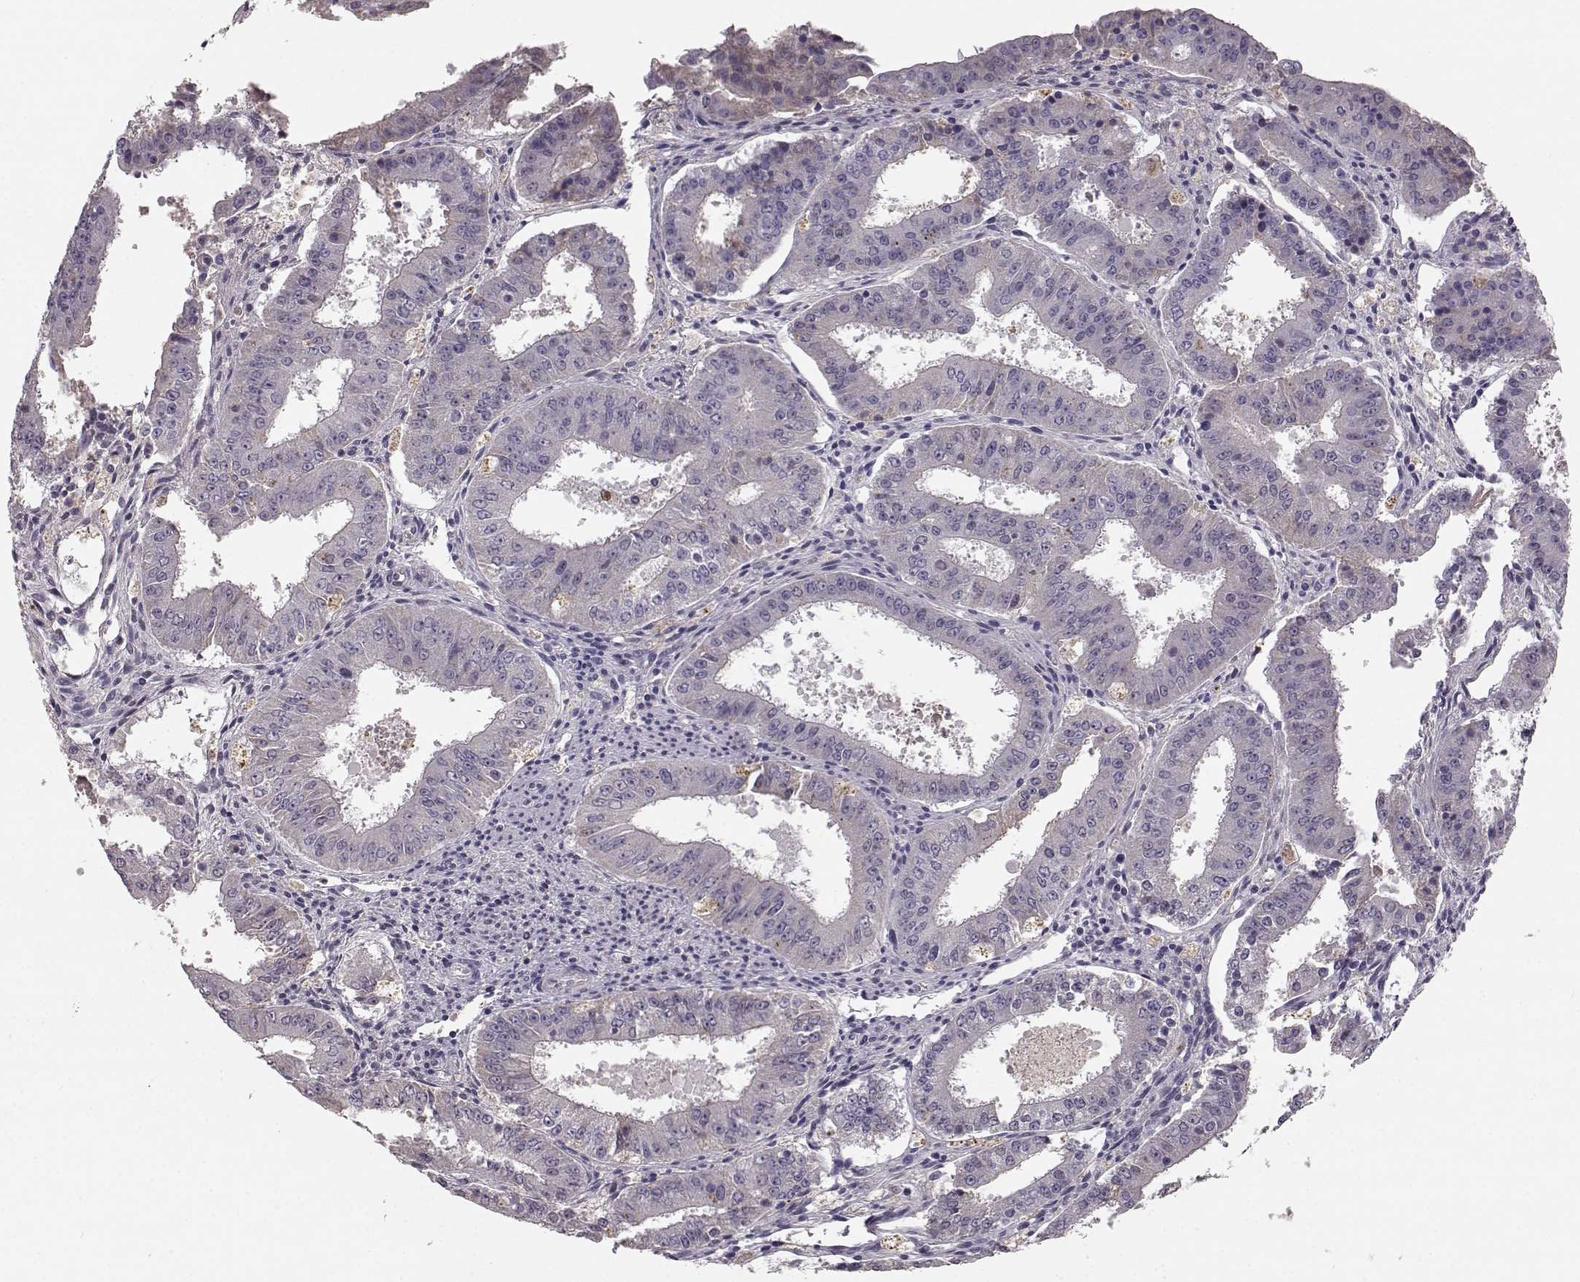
{"staining": {"intensity": "negative", "quantity": "none", "location": "none"}, "tissue": "ovarian cancer", "cell_type": "Tumor cells", "image_type": "cancer", "snomed": [{"axis": "morphology", "description": "Carcinoma, endometroid"}, {"axis": "topography", "description": "Ovary"}], "caption": "This is an IHC micrograph of ovarian endometroid carcinoma. There is no staining in tumor cells.", "gene": "YJEFN3", "patient": {"sex": "female", "age": 42}}